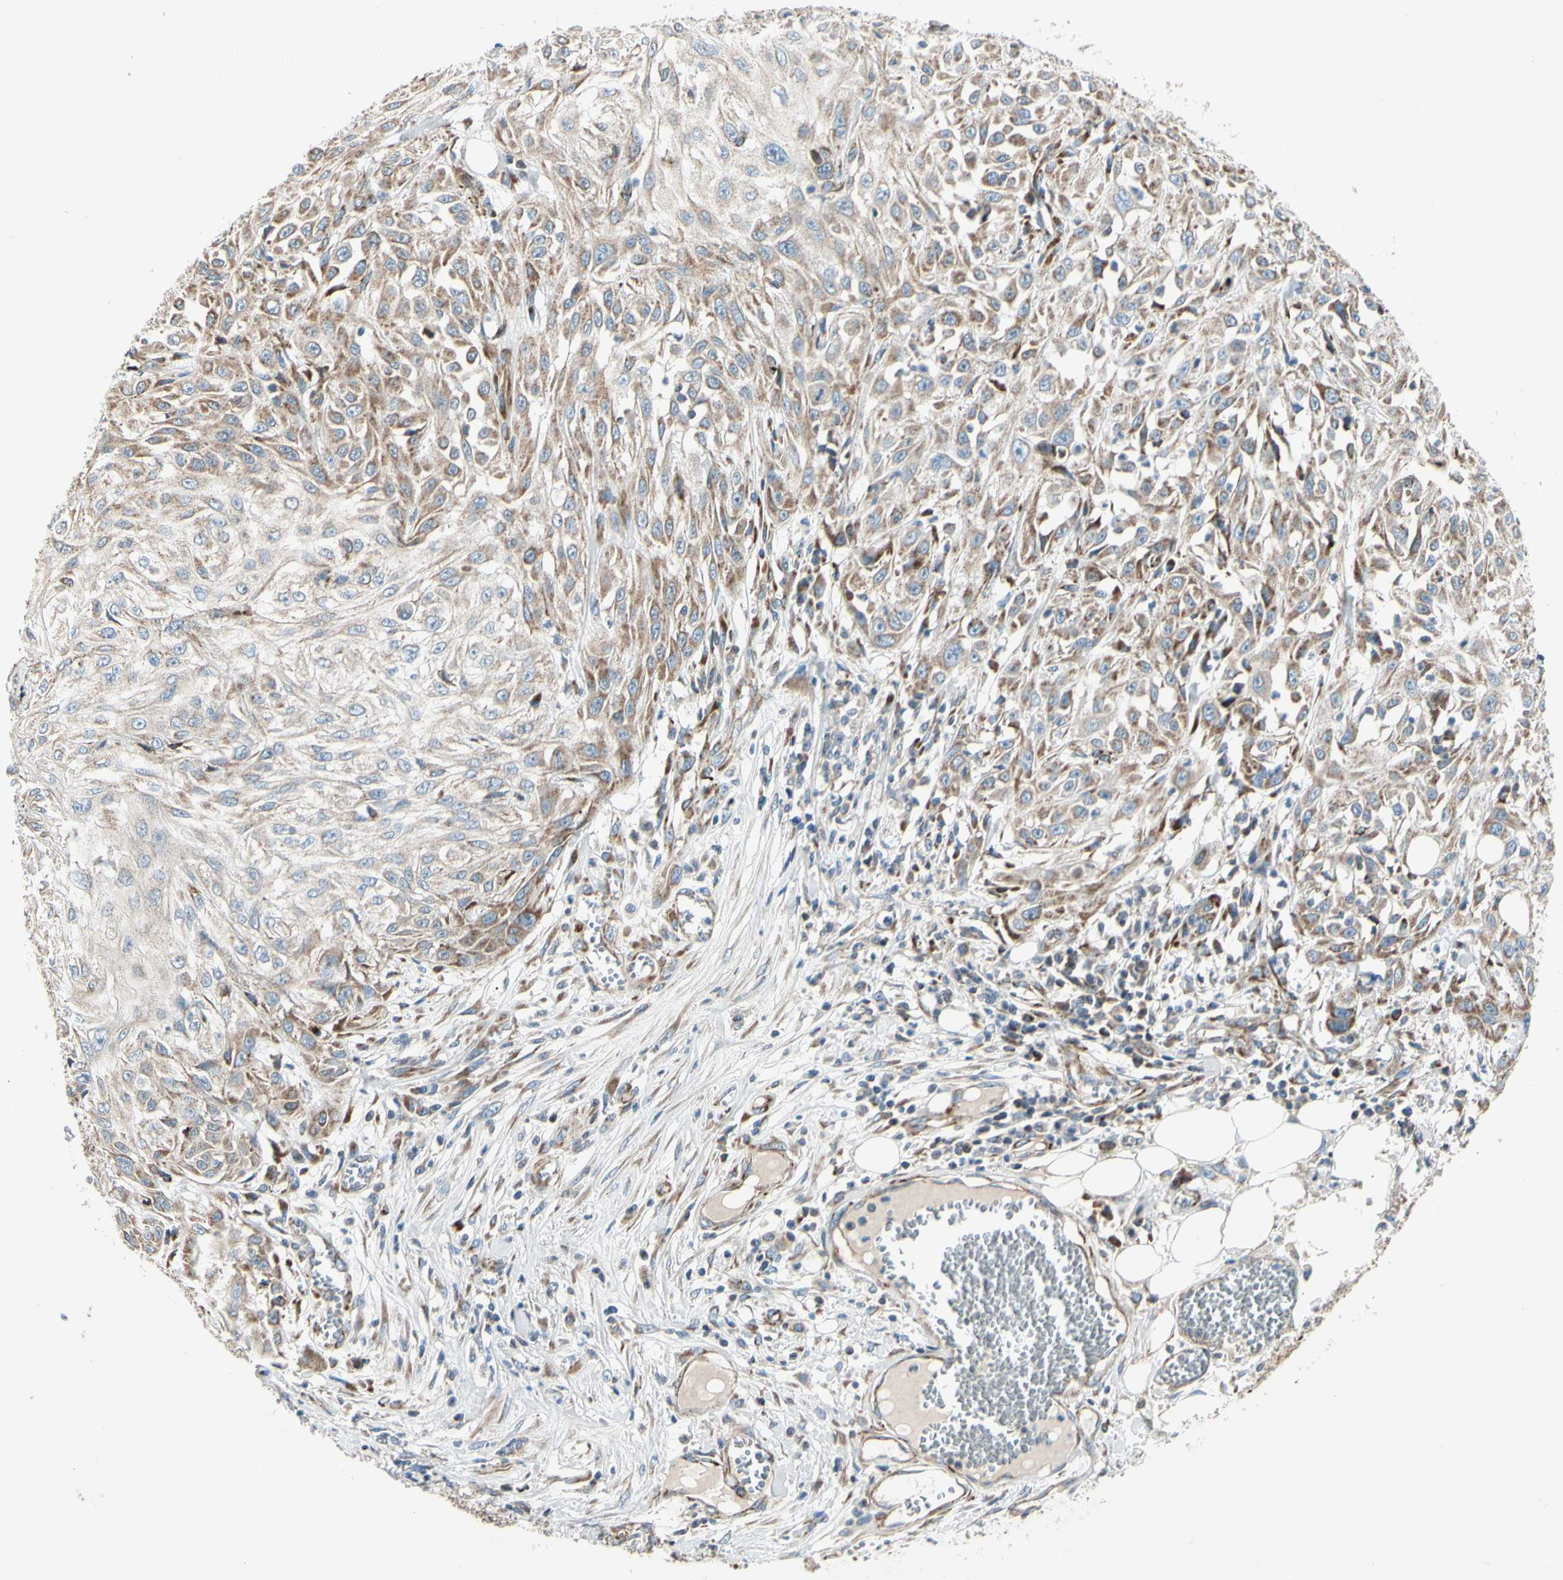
{"staining": {"intensity": "weak", "quantity": ">75%", "location": "cytoplasmic/membranous"}, "tissue": "skin cancer", "cell_type": "Tumor cells", "image_type": "cancer", "snomed": [{"axis": "morphology", "description": "Squamous cell carcinoma, NOS"}, {"axis": "topography", "description": "Skin"}], "caption": "Weak cytoplasmic/membranous positivity is identified in approximately >75% of tumor cells in squamous cell carcinoma (skin).", "gene": "MRPL9", "patient": {"sex": "male", "age": 75}}